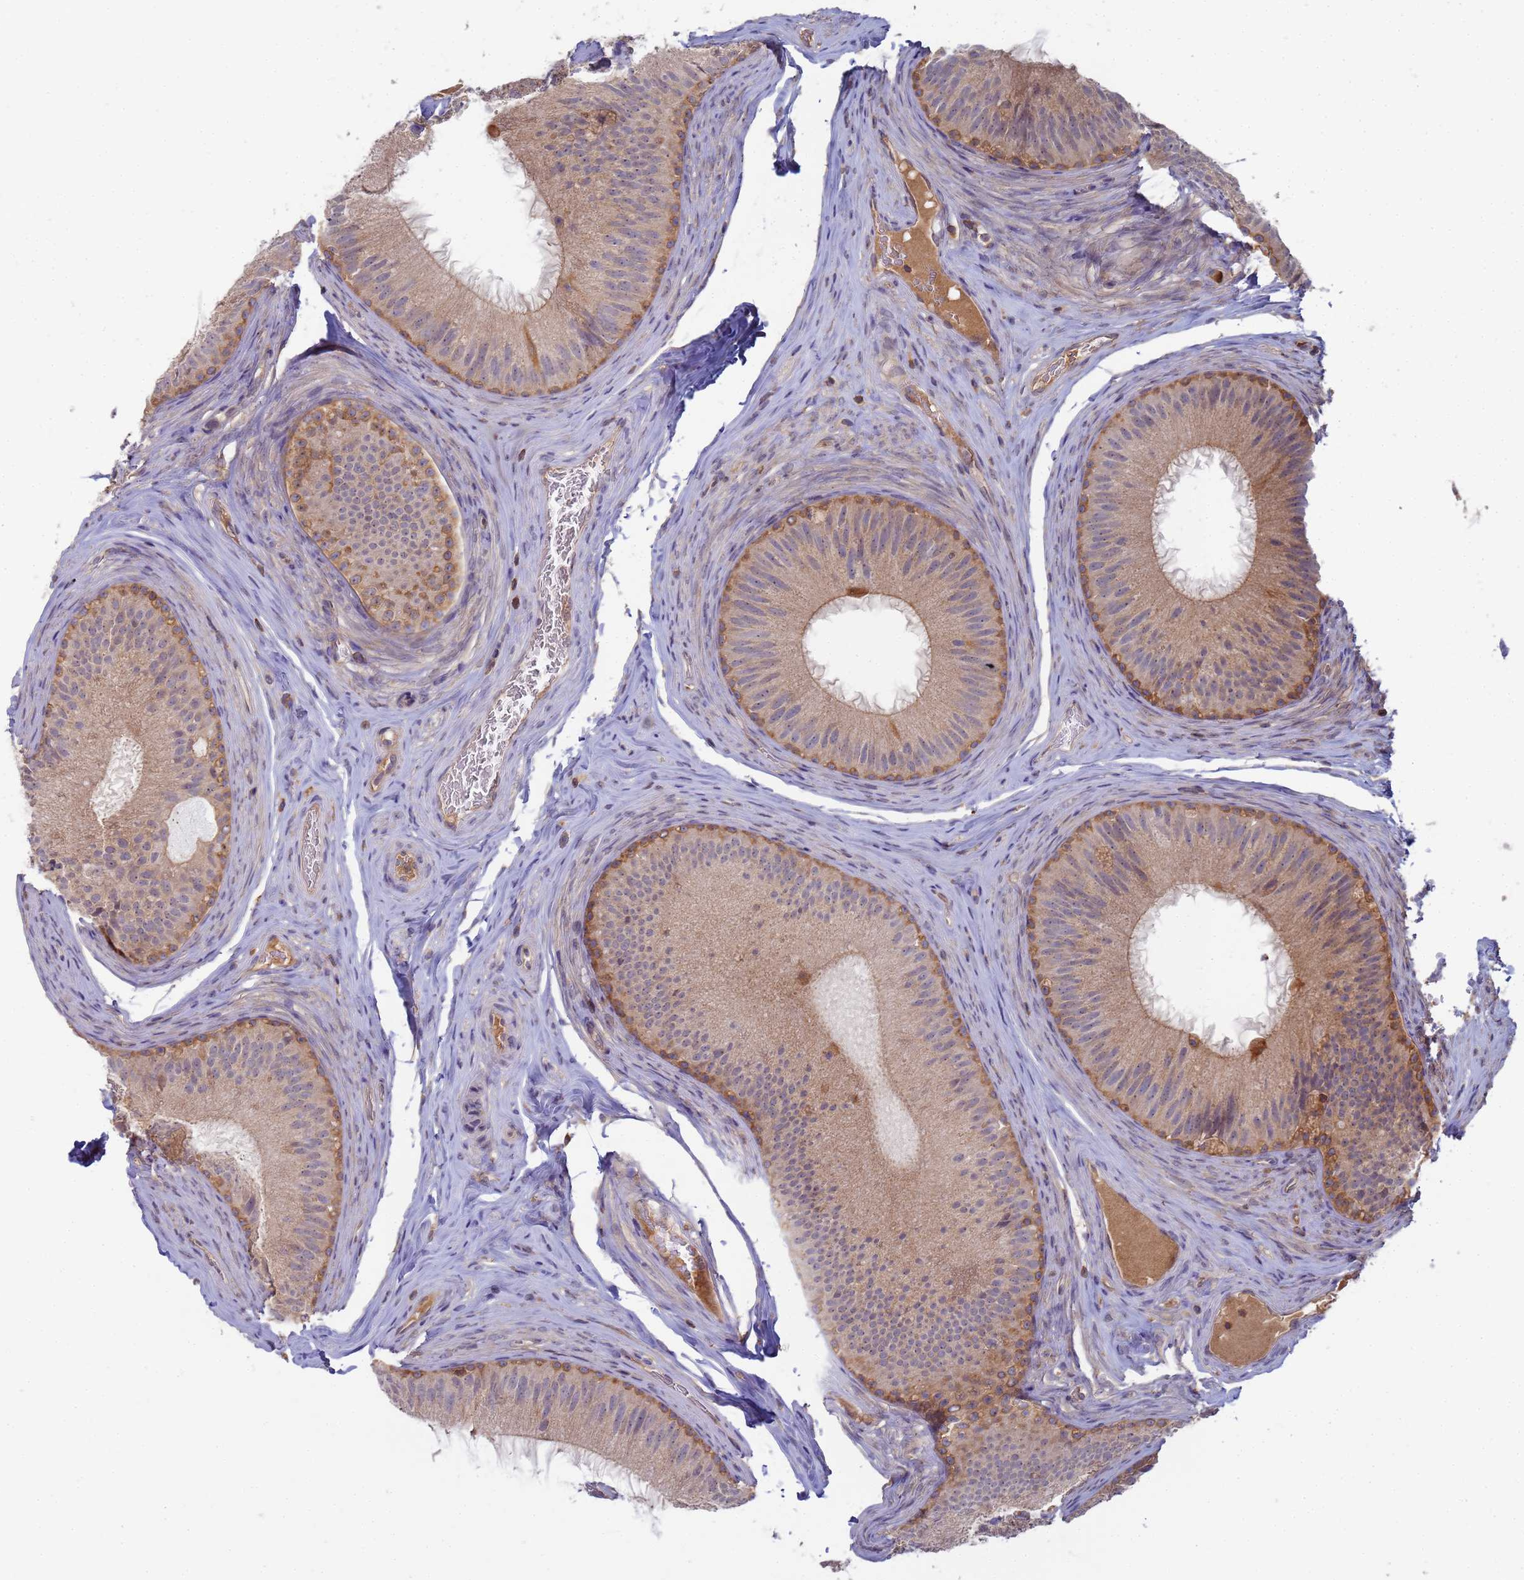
{"staining": {"intensity": "strong", "quantity": "<25%", "location": "cytoplasmic/membranous"}, "tissue": "epididymis", "cell_type": "Glandular cells", "image_type": "normal", "snomed": [{"axis": "morphology", "description": "Normal tissue, NOS"}, {"axis": "topography", "description": "Epididymis"}], "caption": "Immunohistochemistry (IHC) micrograph of normal epididymis stained for a protein (brown), which shows medium levels of strong cytoplasmic/membranous expression in about <25% of glandular cells.", "gene": "SHARPIN", "patient": {"sex": "male", "age": 34}}